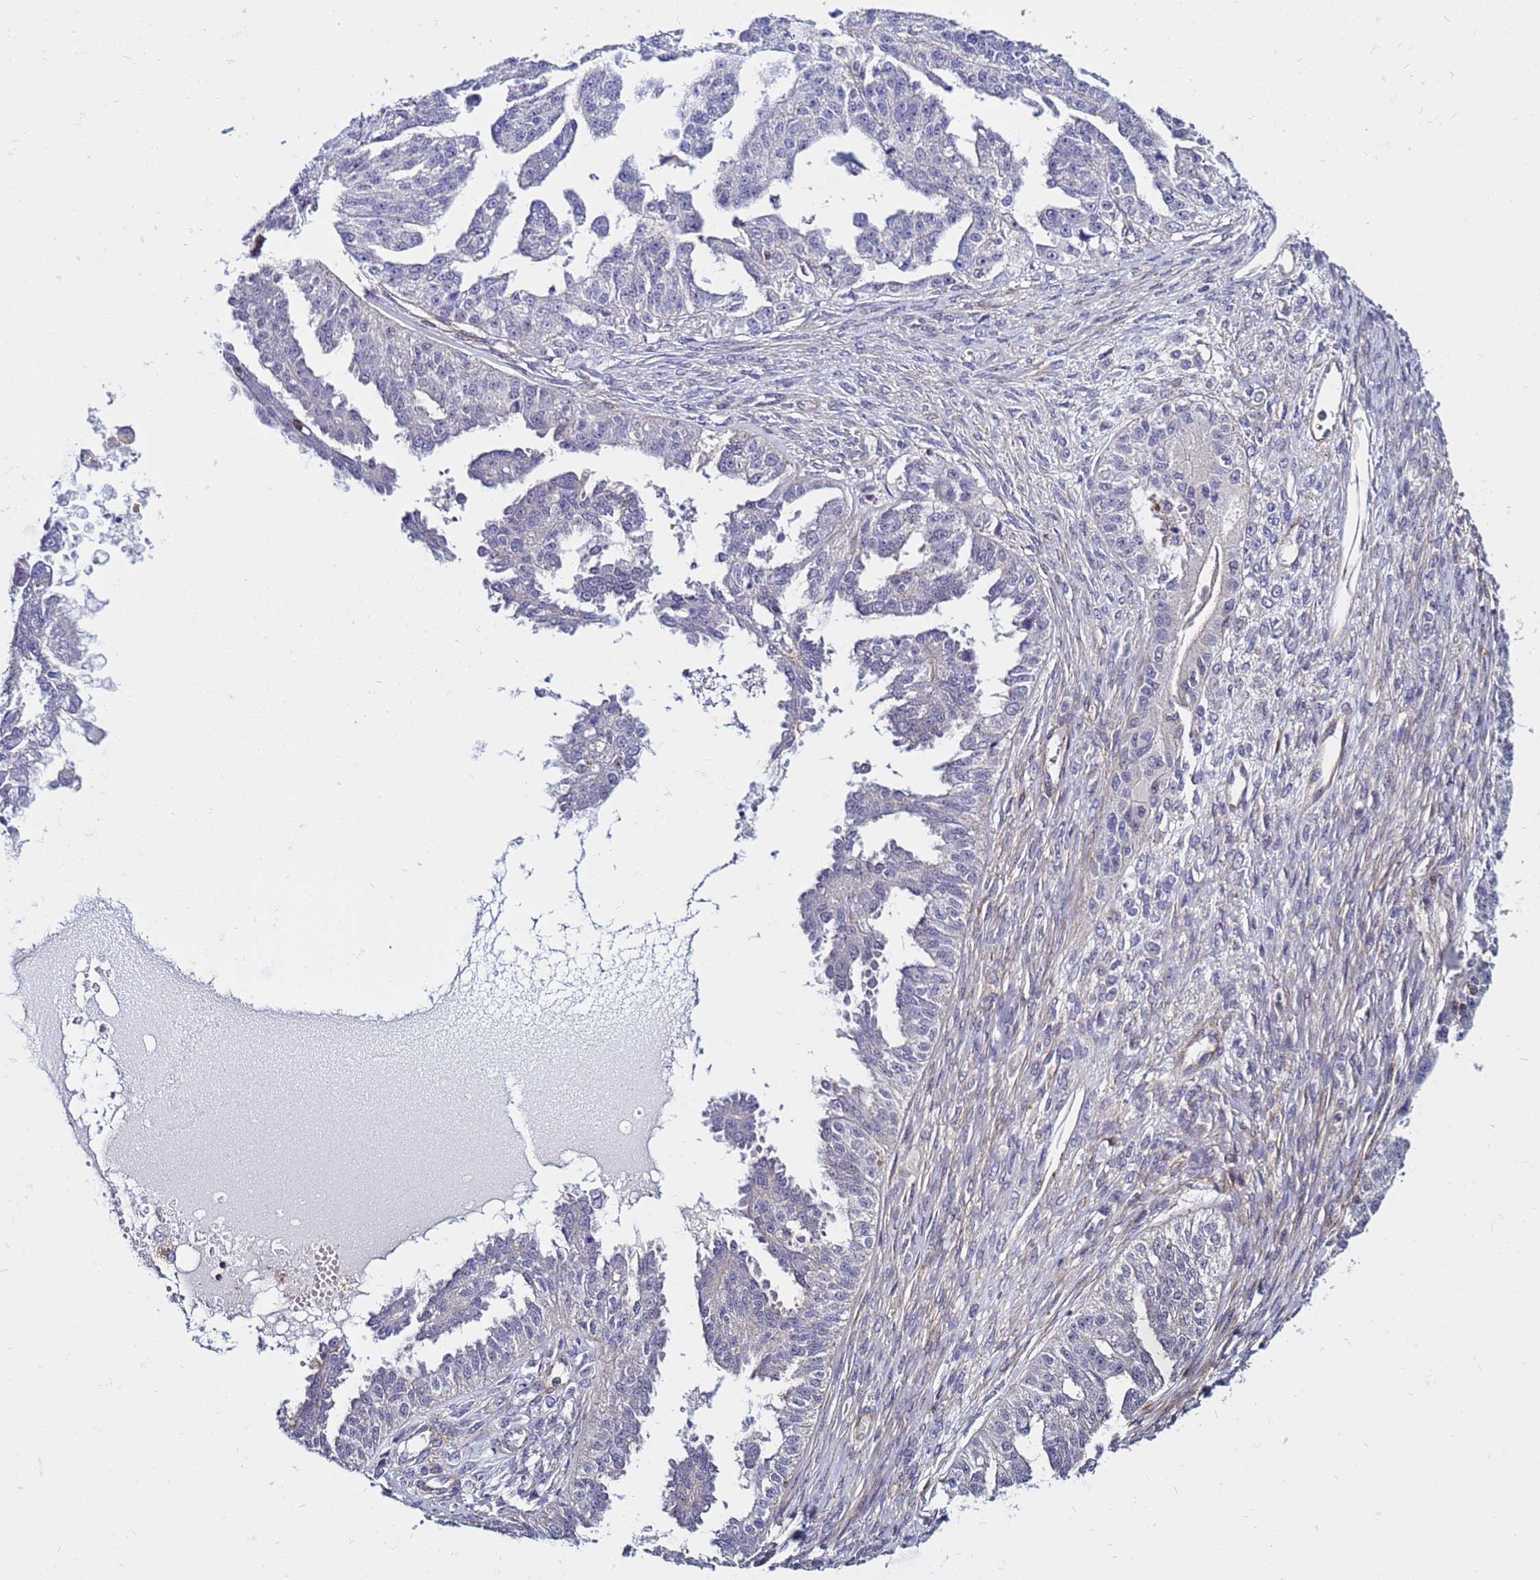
{"staining": {"intensity": "negative", "quantity": "none", "location": "none"}, "tissue": "ovarian cancer", "cell_type": "Tumor cells", "image_type": "cancer", "snomed": [{"axis": "morphology", "description": "Cystadenocarcinoma, serous, NOS"}, {"axis": "topography", "description": "Ovary"}], "caption": "Ovarian cancer (serous cystadenocarcinoma) was stained to show a protein in brown. There is no significant positivity in tumor cells.", "gene": "STK38", "patient": {"sex": "female", "age": 58}}